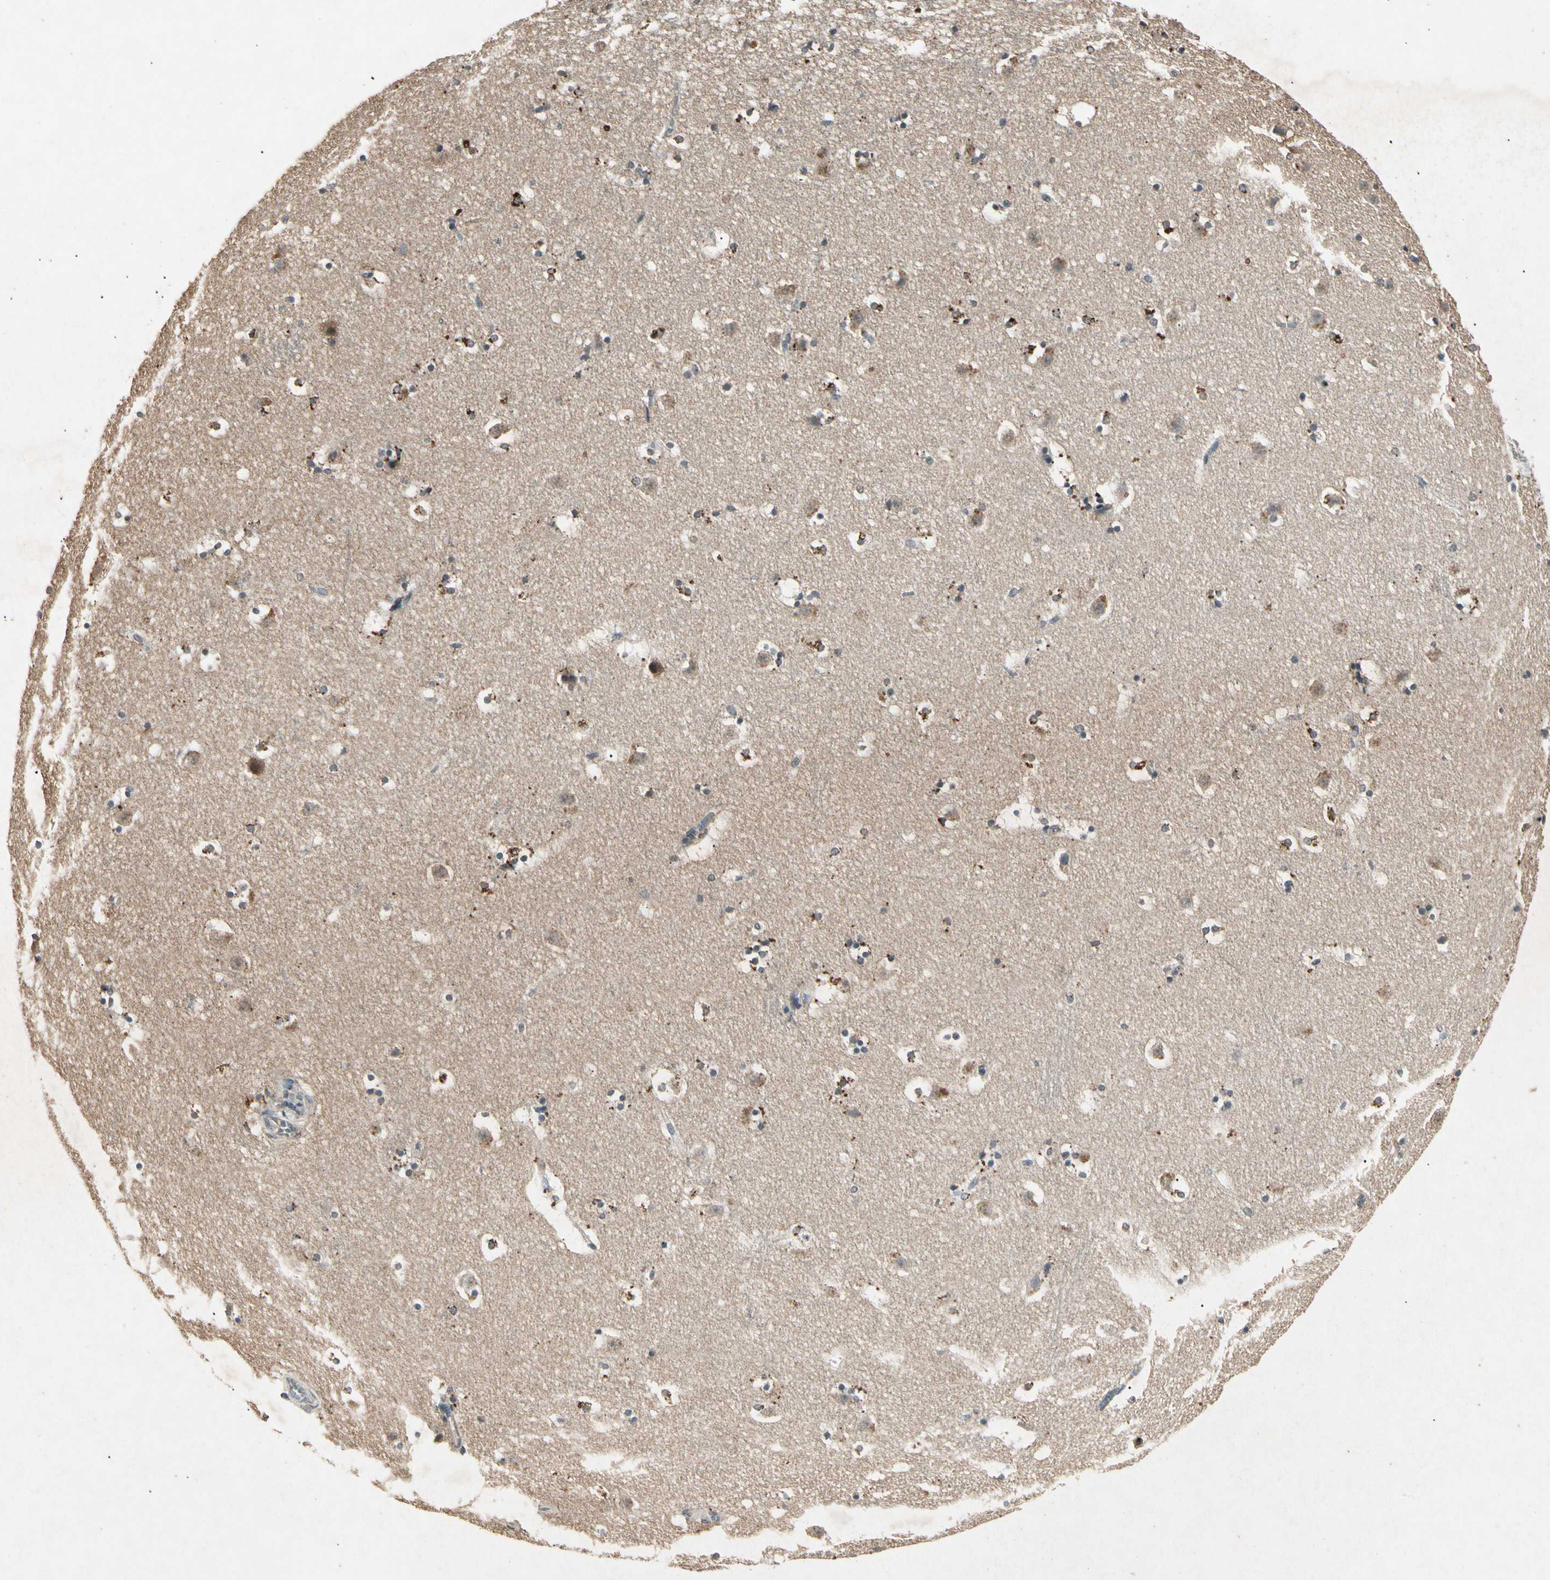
{"staining": {"intensity": "moderate", "quantity": "25%-75%", "location": "cytoplasmic/membranous"}, "tissue": "caudate", "cell_type": "Glial cells", "image_type": "normal", "snomed": [{"axis": "morphology", "description": "Normal tissue, NOS"}, {"axis": "topography", "description": "Lateral ventricle wall"}], "caption": "The histopathology image reveals a brown stain indicating the presence of a protein in the cytoplasmic/membranous of glial cells in caudate.", "gene": "CP", "patient": {"sex": "male", "age": 45}}